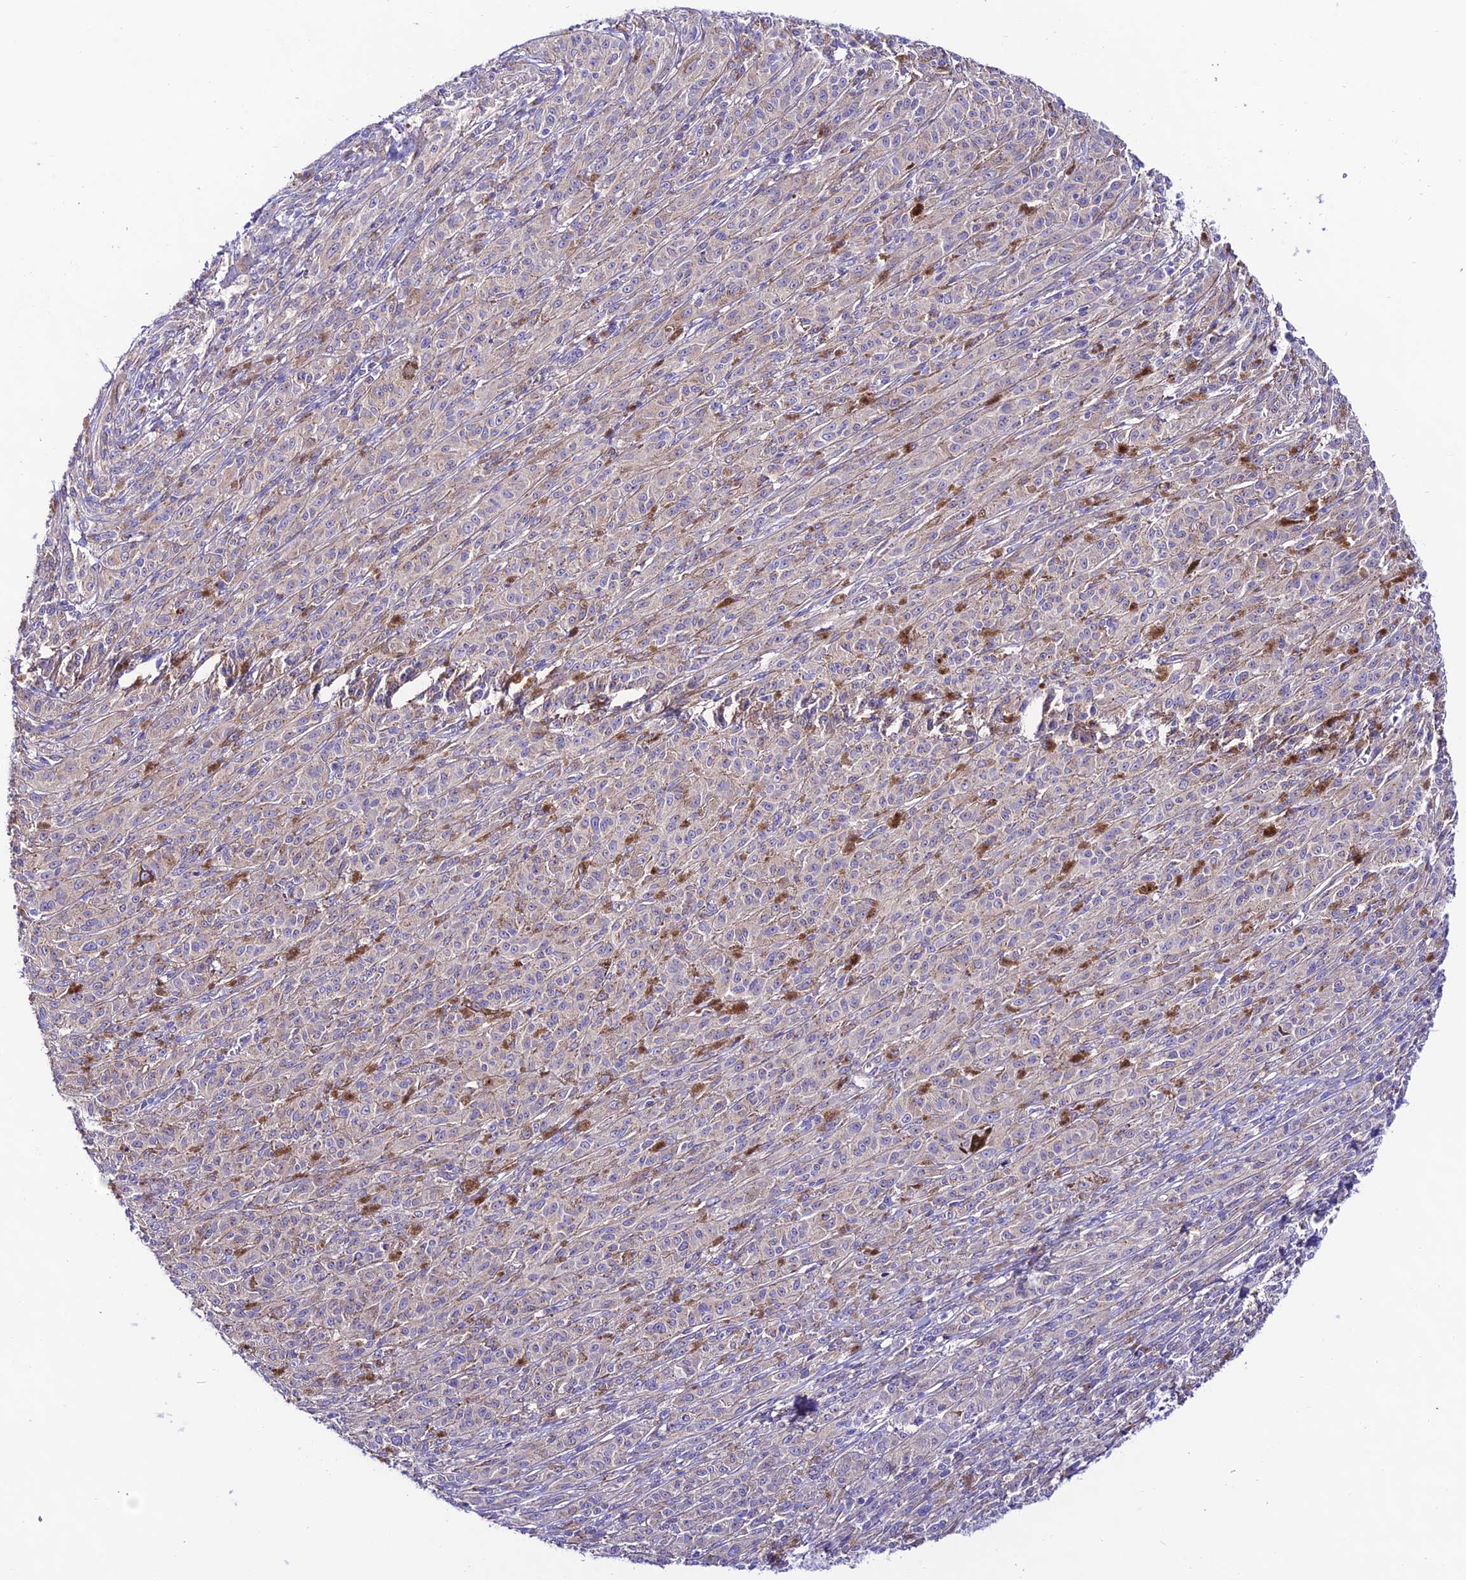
{"staining": {"intensity": "weak", "quantity": "25%-75%", "location": "cytoplasmic/membranous"}, "tissue": "melanoma", "cell_type": "Tumor cells", "image_type": "cancer", "snomed": [{"axis": "morphology", "description": "Malignant melanoma, NOS"}, {"axis": "topography", "description": "Skin"}], "caption": "Immunohistochemistry staining of melanoma, which reveals low levels of weak cytoplasmic/membranous expression in about 25%-75% of tumor cells indicating weak cytoplasmic/membranous protein positivity. The staining was performed using DAB (brown) for protein detection and nuclei were counterstained in hematoxylin (blue).", "gene": "LACTB2", "patient": {"sex": "female", "age": 52}}